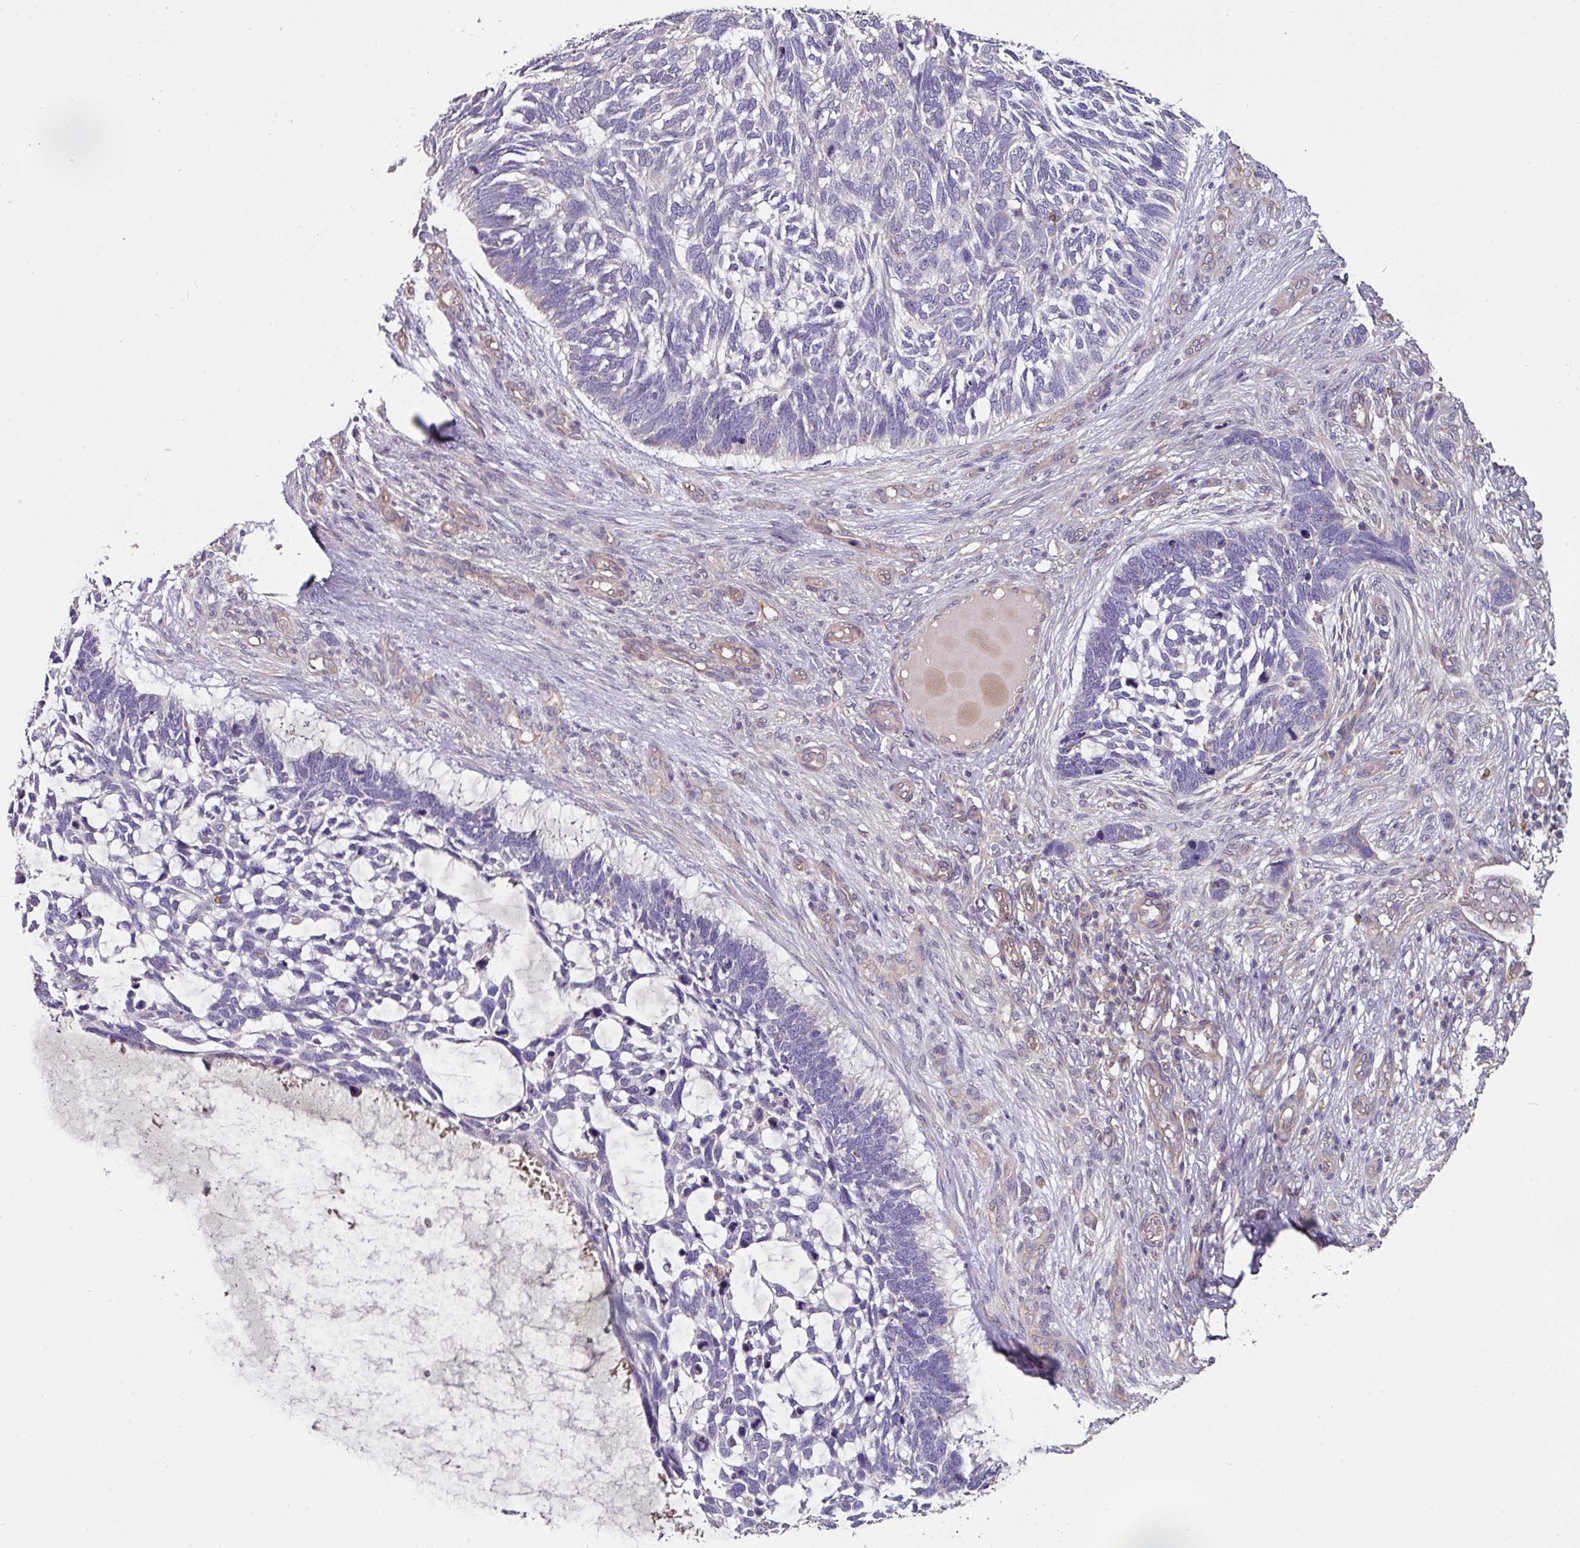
{"staining": {"intensity": "negative", "quantity": "none", "location": "none"}, "tissue": "skin cancer", "cell_type": "Tumor cells", "image_type": "cancer", "snomed": [{"axis": "morphology", "description": "Basal cell carcinoma"}, {"axis": "topography", "description": "Skin"}], "caption": "Immunohistochemistry of human skin basal cell carcinoma demonstrates no positivity in tumor cells.", "gene": "C4orf48", "patient": {"sex": "male", "age": 88}}